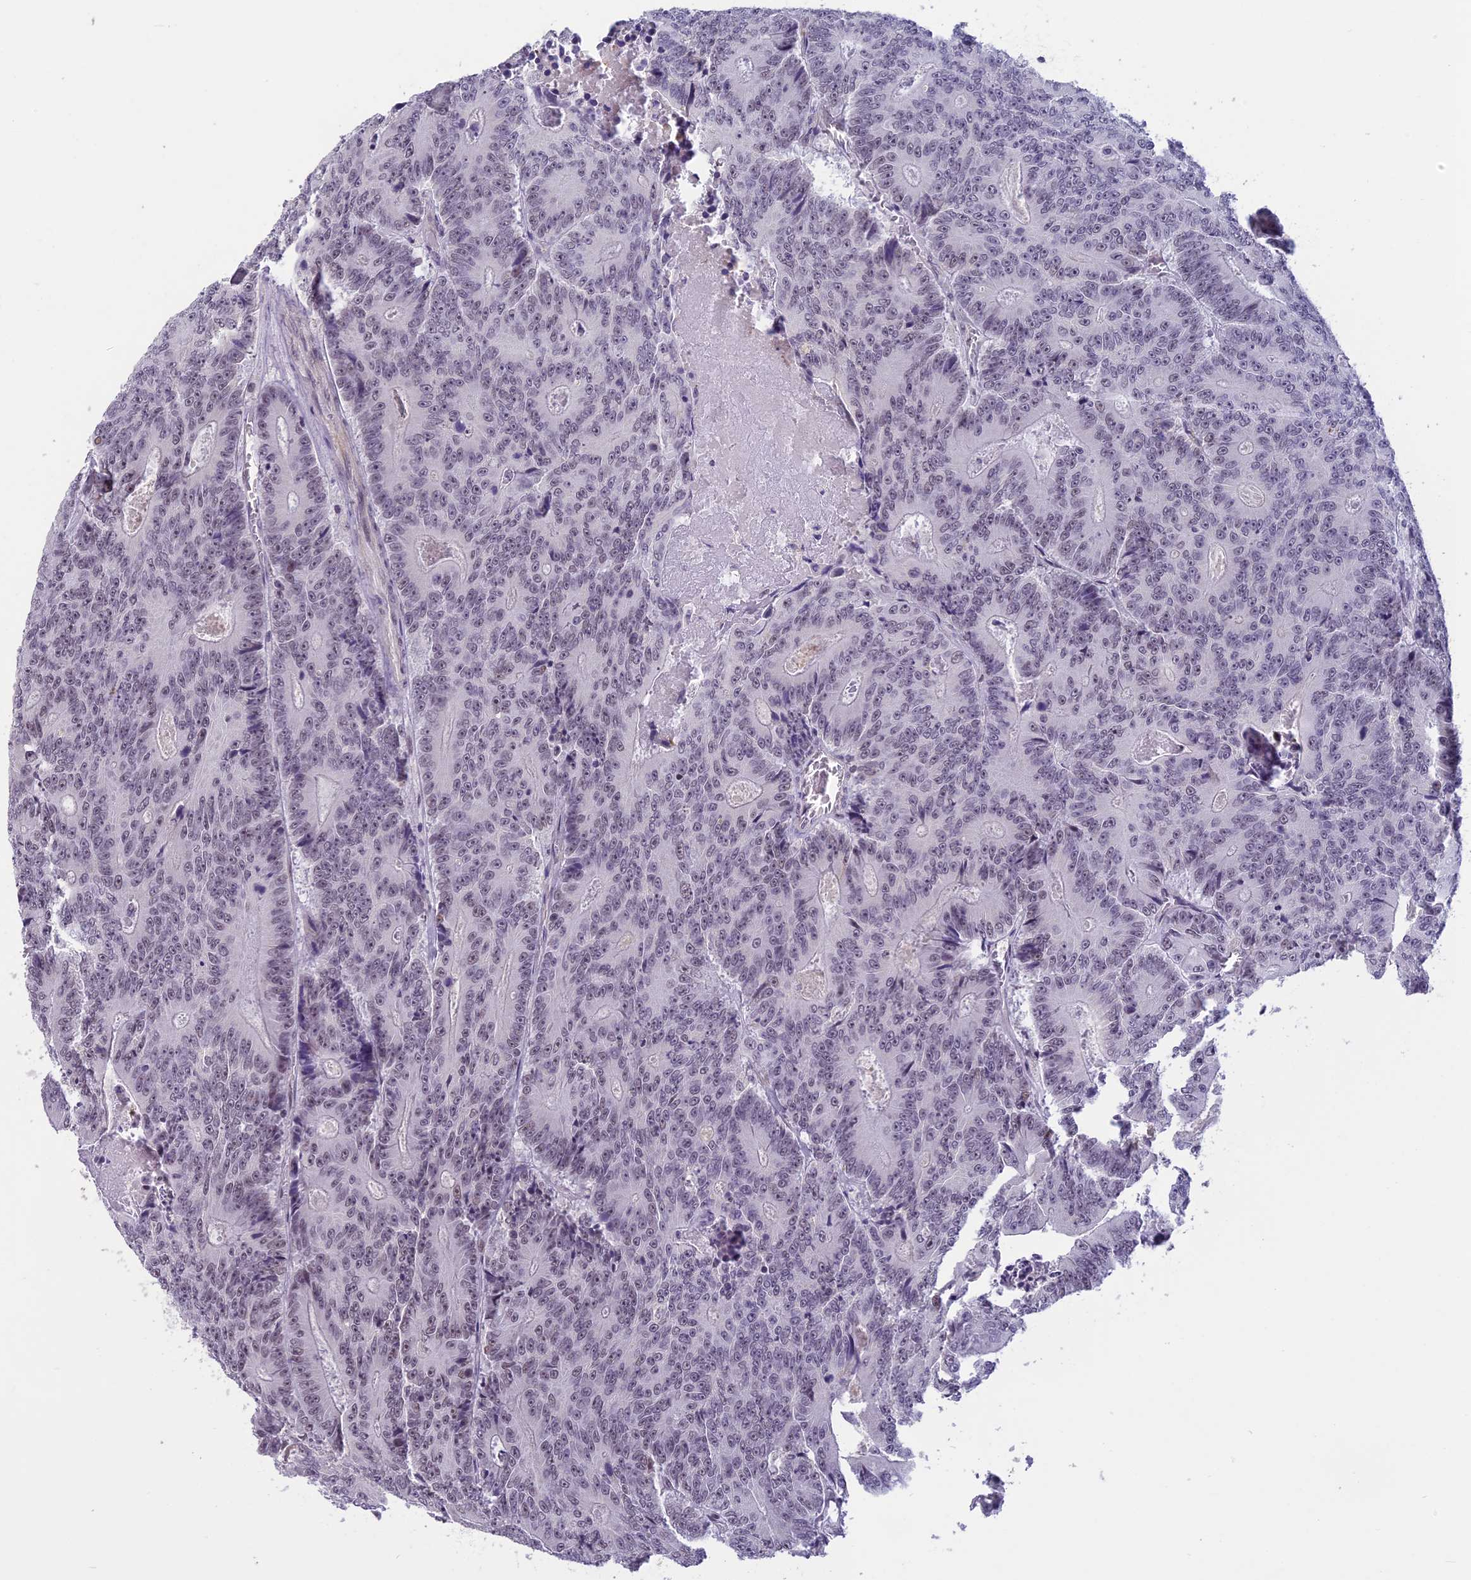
{"staining": {"intensity": "negative", "quantity": "none", "location": "none"}, "tissue": "colorectal cancer", "cell_type": "Tumor cells", "image_type": "cancer", "snomed": [{"axis": "morphology", "description": "Adenocarcinoma, NOS"}, {"axis": "topography", "description": "Colon"}], "caption": "Immunohistochemistry (IHC) histopathology image of neoplastic tissue: human colorectal adenocarcinoma stained with DAB shows no significant protein positivity in tumor cells.", "gene": "MORF4L1", "patient": {"sex": "male", "age": 83}}